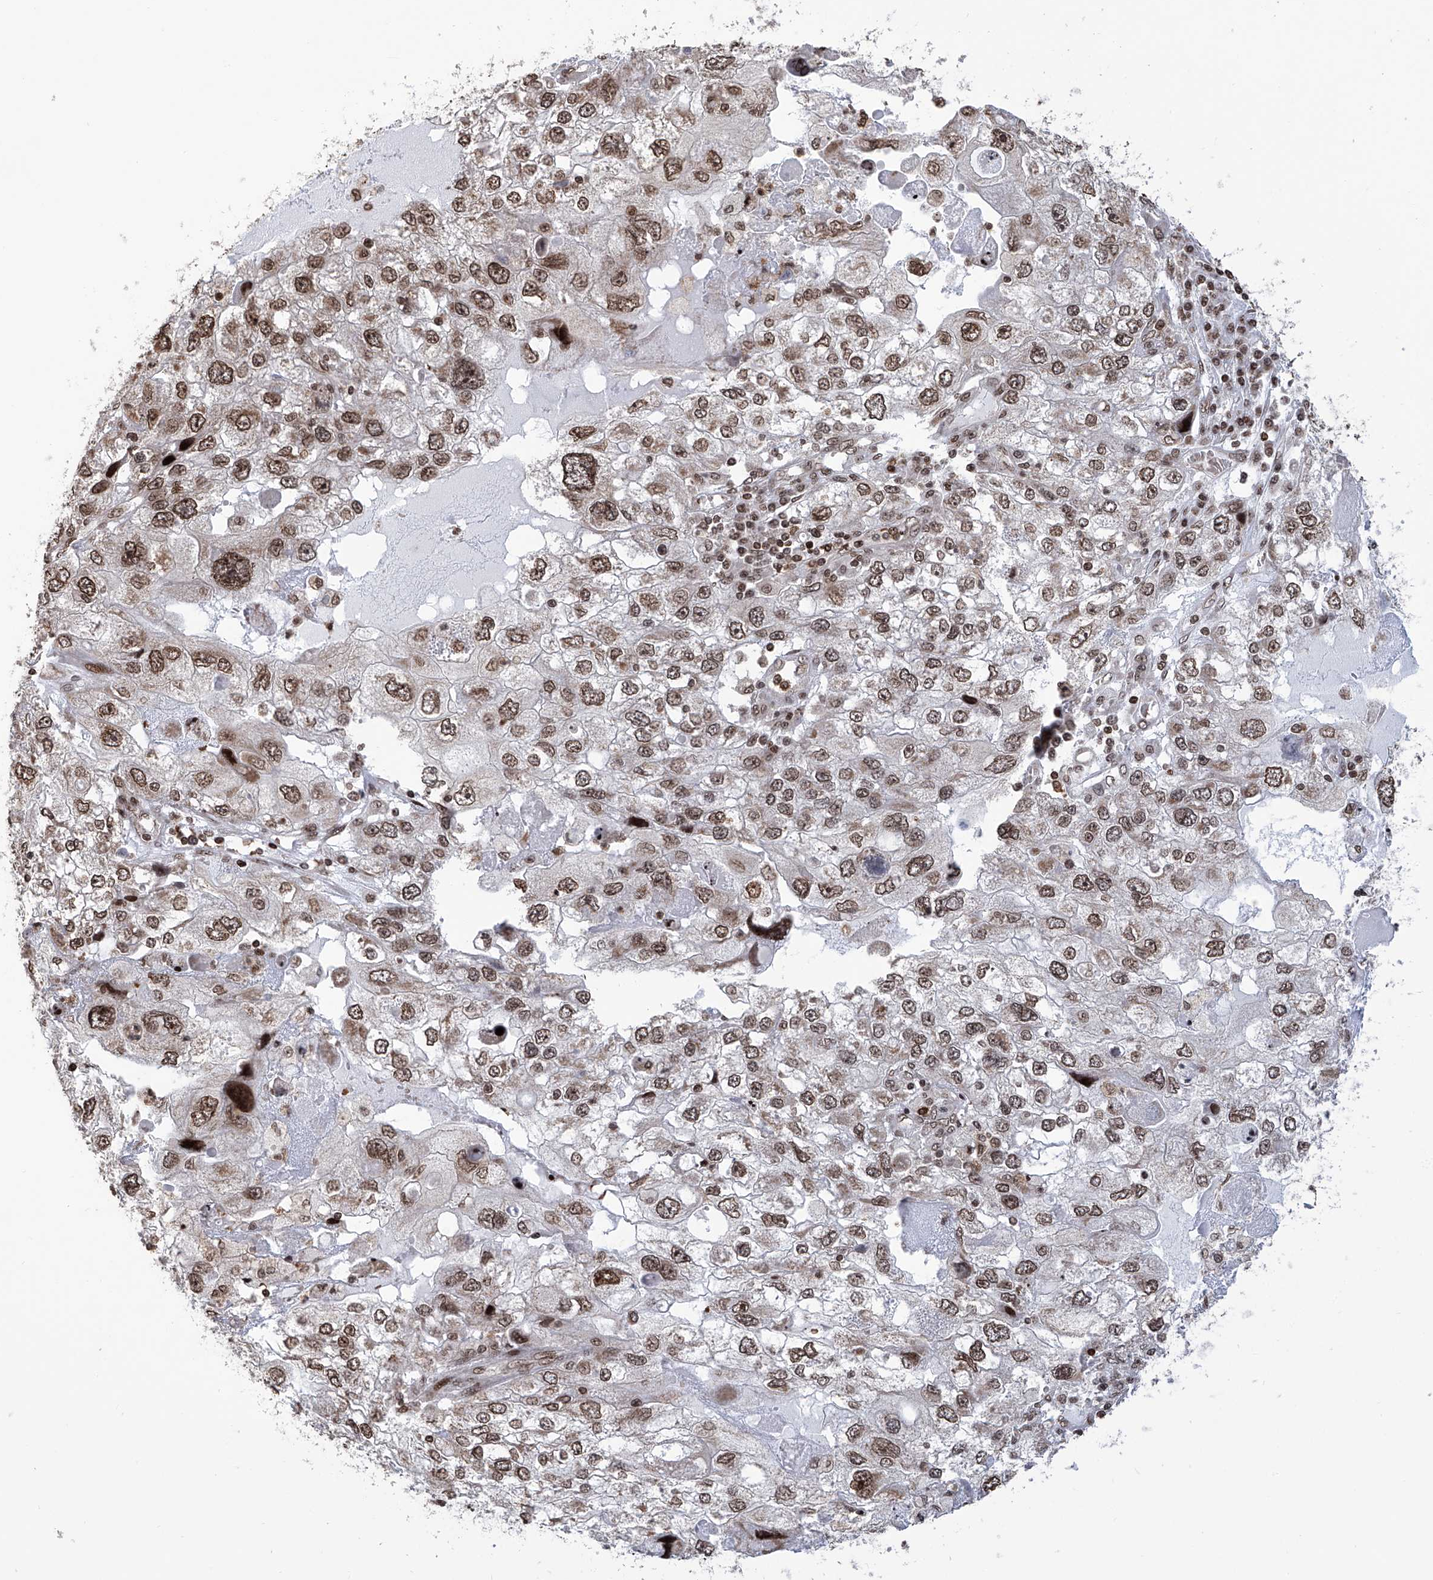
{"staining": {"intensity": "moderate", "quantity": ">75%", "location": "nuclear"}, "tissue": "endometrial cancer", "cell_type": "Tumor cells", "image_type": "cancer", "snomed": [{"axis": "morphology", "description": "Adenocarcinoma, NOS"}, {"axis": "topography", "description": "Endometrium"}], "caption": "Immunohistochemical staining of human endometrial cancer (adenocarcinoma) exhibits medium levels of moderate nuclear expression in approximately >75% of tumor cells.", "gene": "PAK1IP1", "patient": {"sex": "female", "age": 49}}